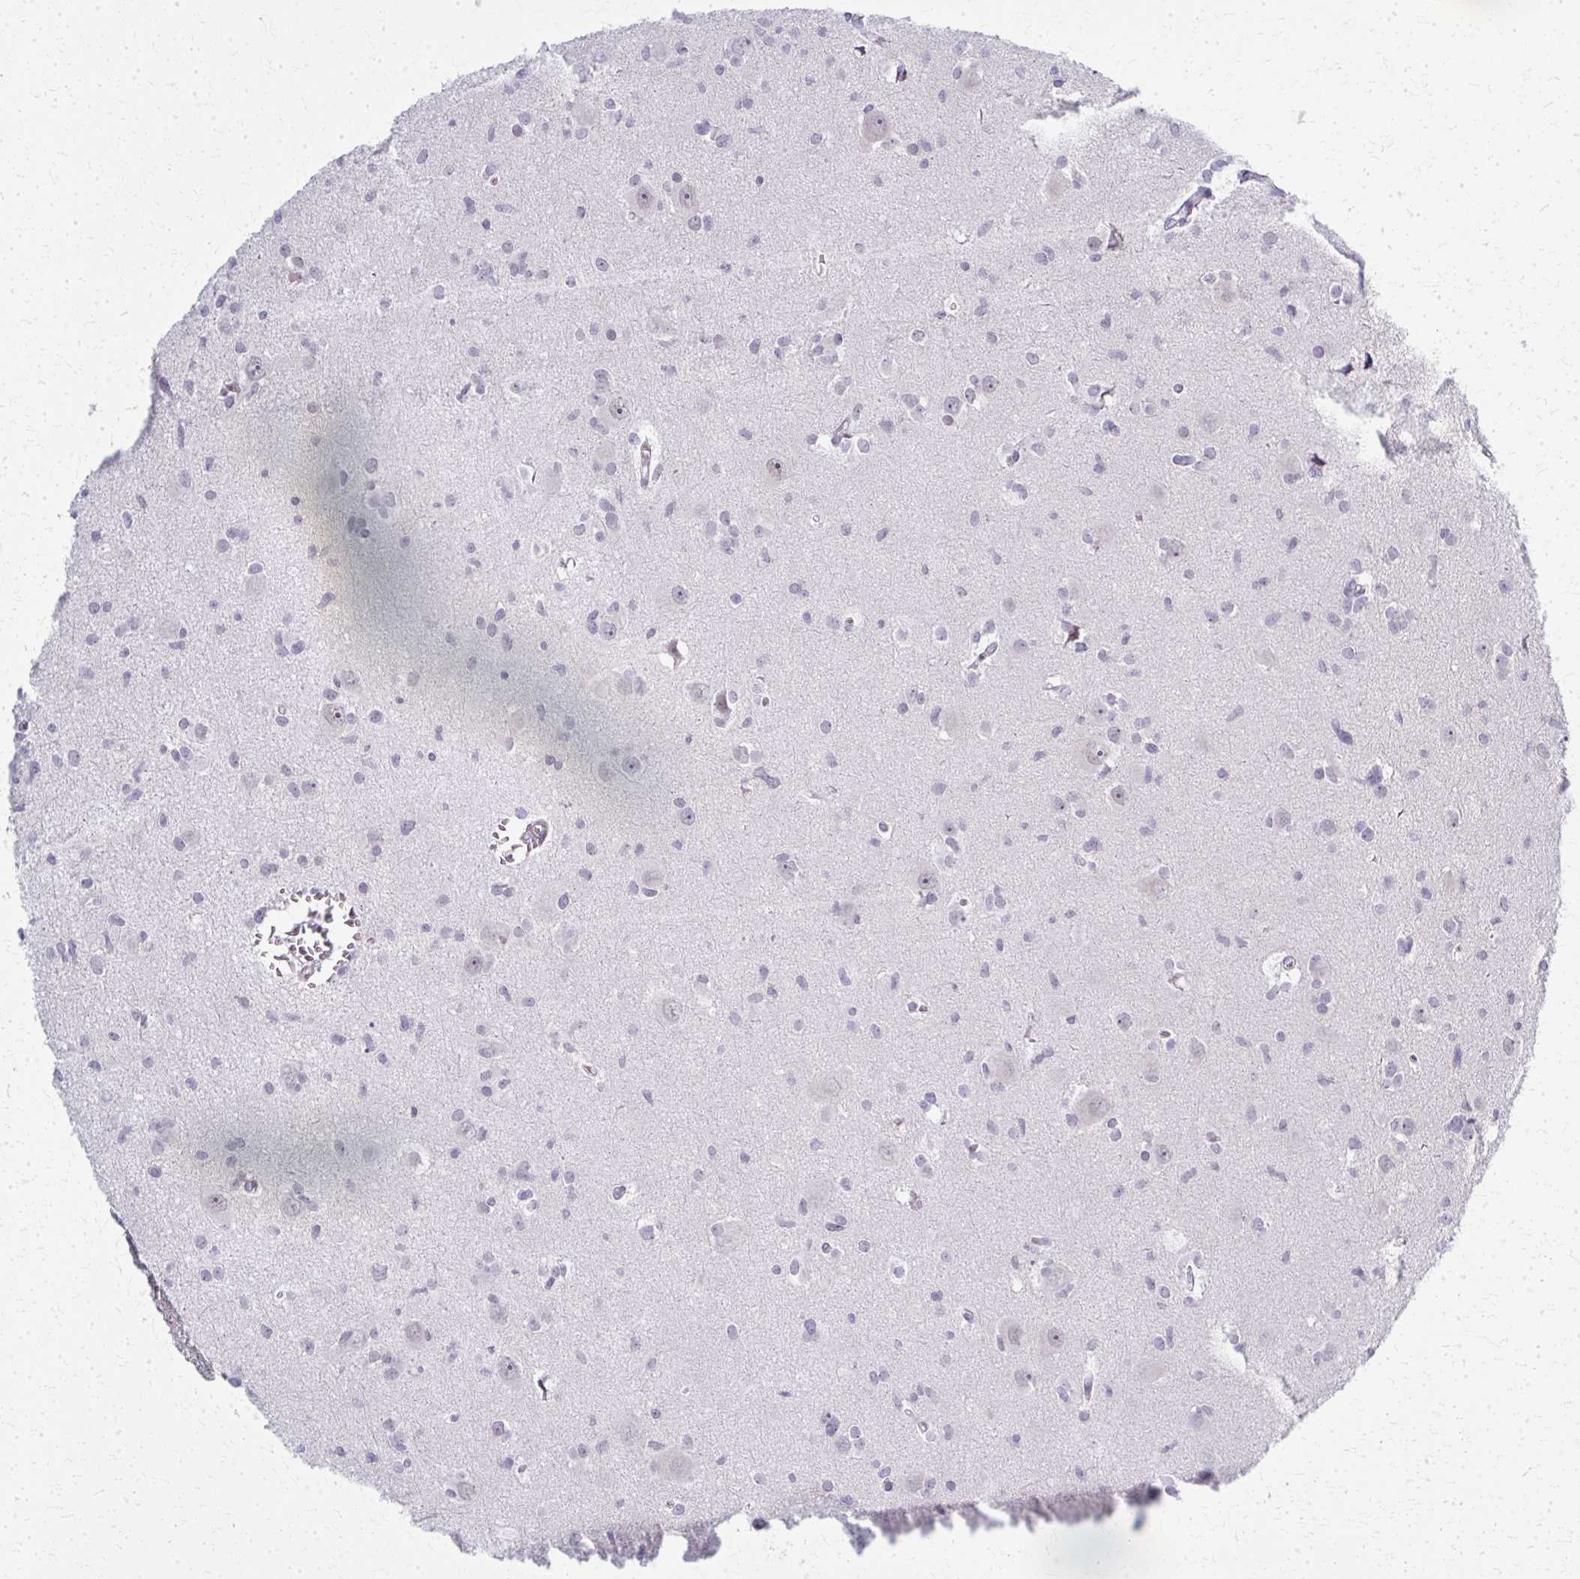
{"staining": {"intensity": "negative", "quantity": "none", "location": "none"}, "tissue": "glioma", "cell_type": "Tumor cells", "image_type": "cancer", "snomed": [{"axis": "morphology", "description": "Glioma, malignant, High grade"}, {"axis": "topography", "description": "Brain"}], "caption": "There is no significant positivity in tumor cells of glioma. The staining was performed using DAB to visualize the protein expression in brown, while the nuclei were stained in blue with hematoxylin (Magnification: 20x).", "gene": "CASQ2", "patient": {"sex": "male", "age": 23}}